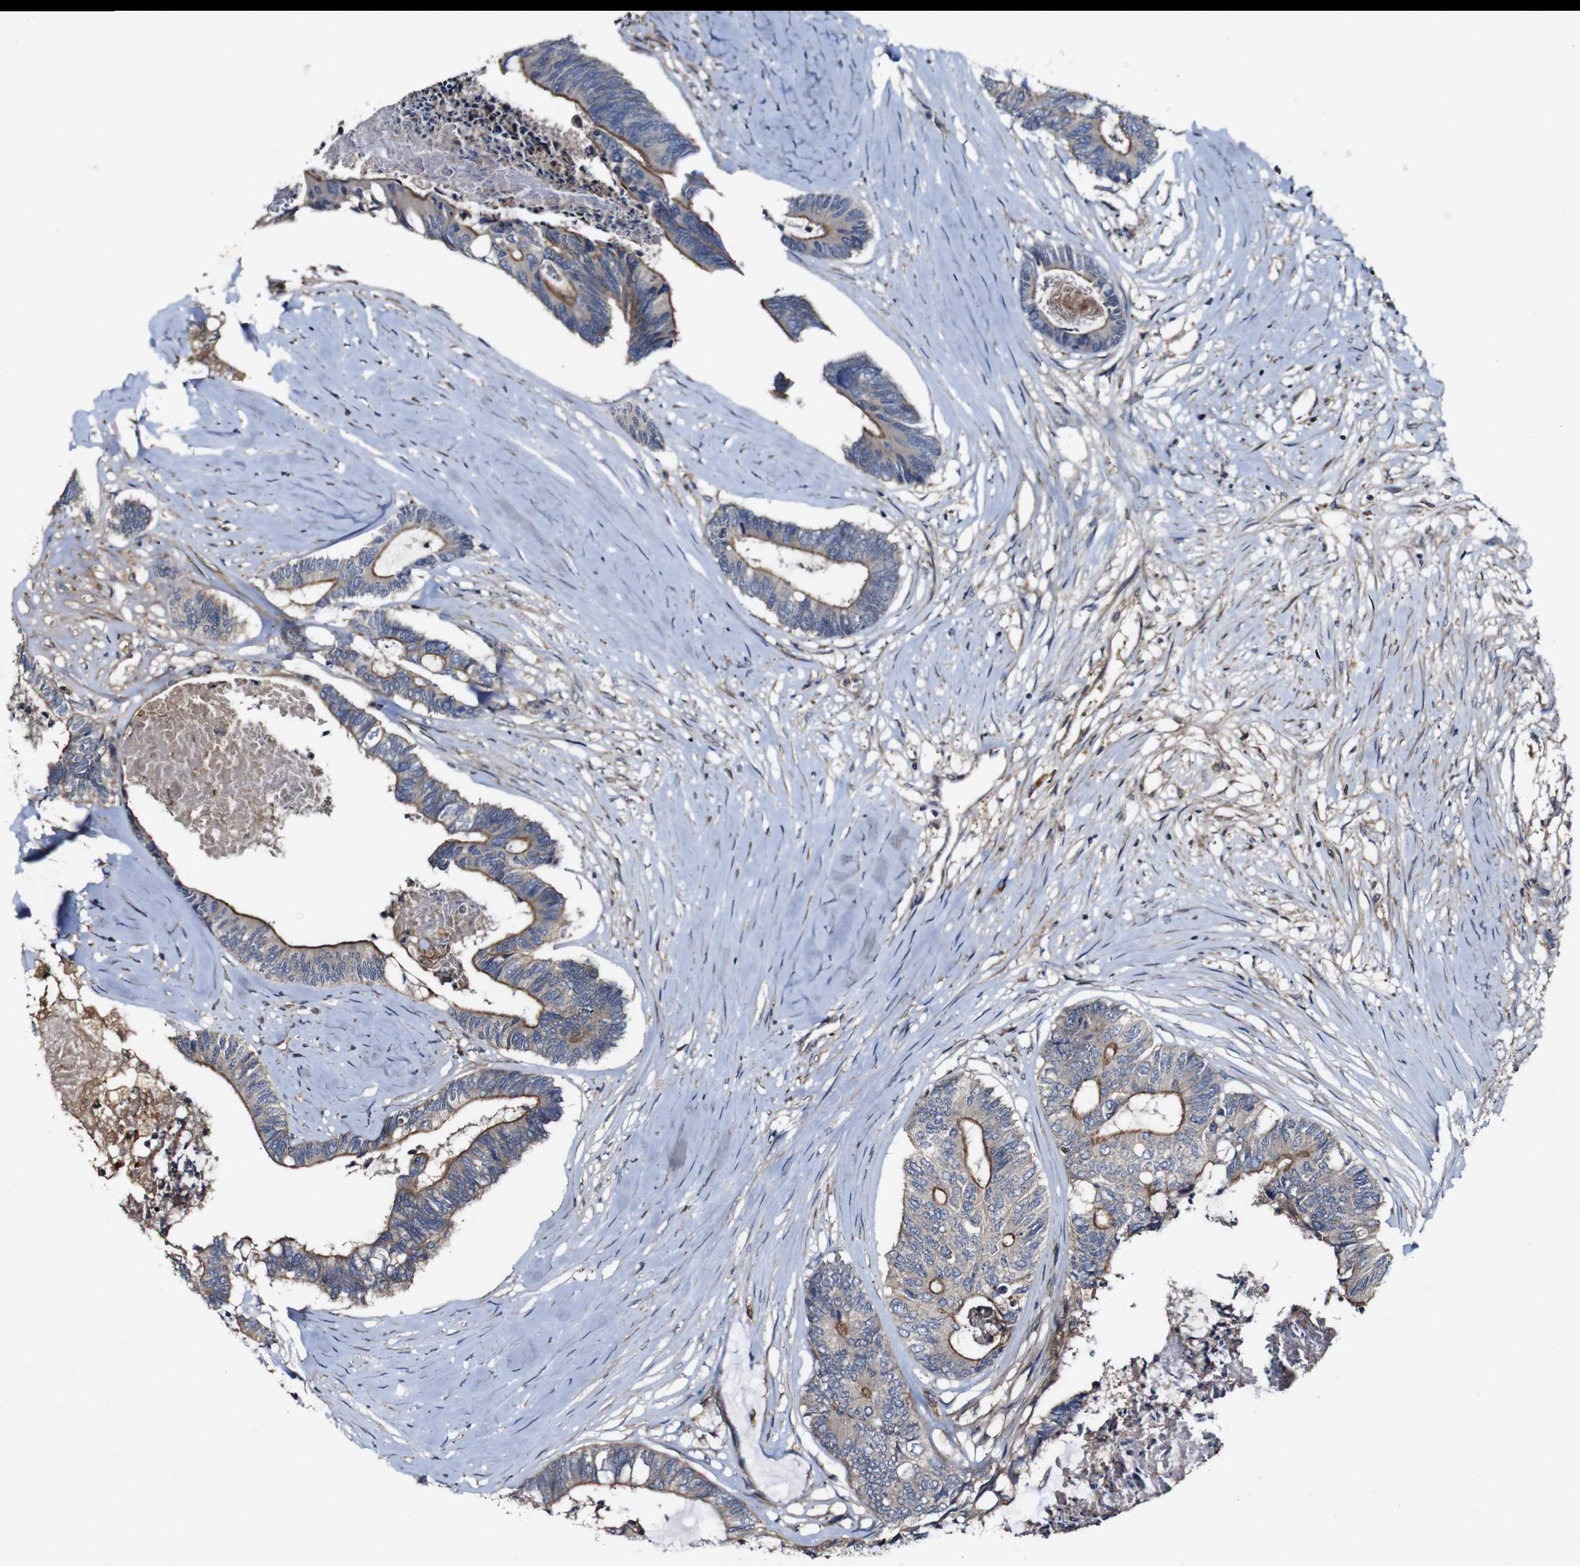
{"staining": {"intensity": "moderate", "quantity": ">75%", "location": "cytoplasmic/membranous"}, "tissue": "colorectal cancer", "cell_type": "Tumor cells", "image_type": "cancer", "snomed": [{"axis": "morphology", "description": "Adenocarcinoma, NOS"}, {"axis": "topography", "description": "Rectum"}], "caption": "Immunohistochemistry (IHC) of colorectal cancer reveals medium levels of moderate cytoplasmic/membranous staining in approximately >75% of tumor cells.", "gene": "GSDME", "patient": {"sex": "male", "age": 63}}